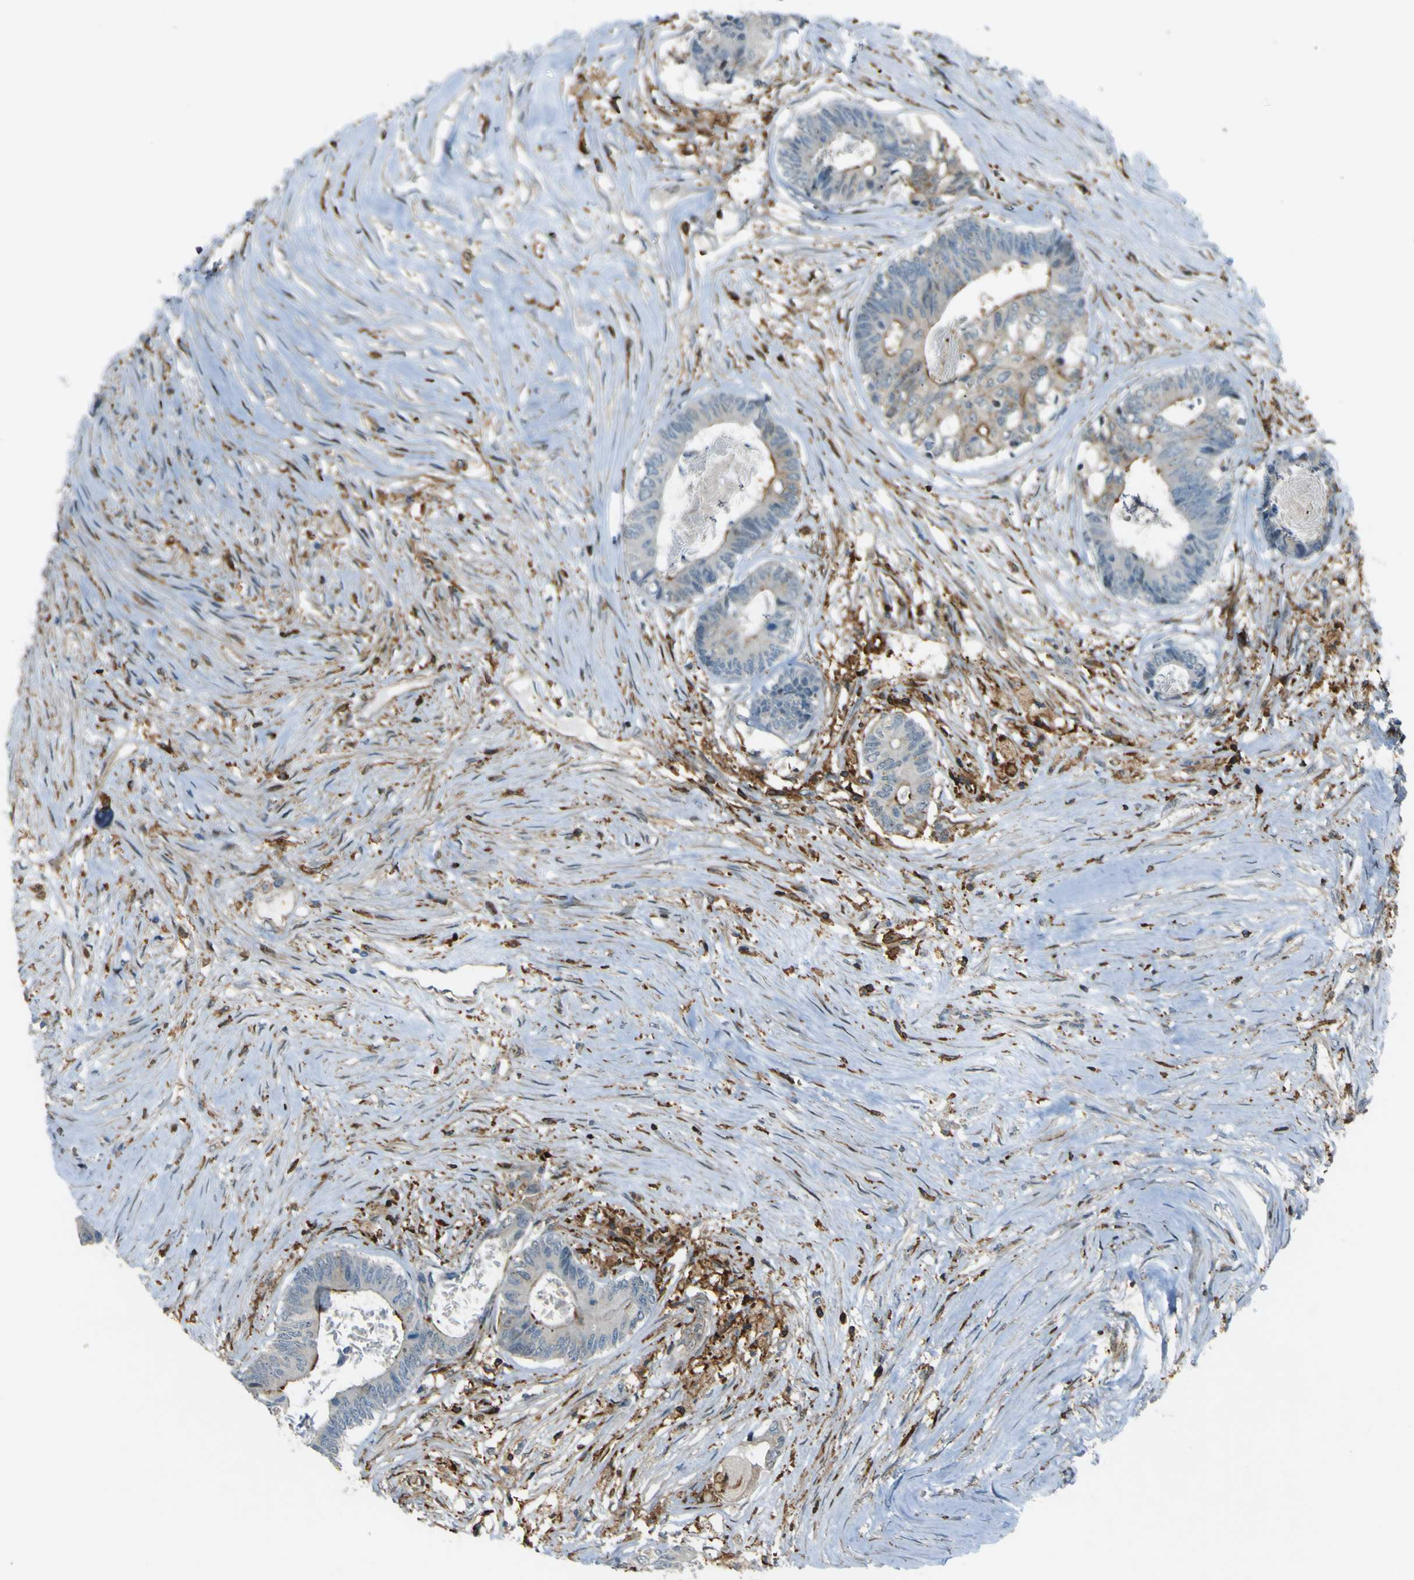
{"staining": {"intensity": "weak", "quantity": "25%-75%", "location": "cytoplasmic/membranous"}, "tissue": "colorectal cancer", "cell_type": "Tumor cells", "image_type": "cancer", "snomed": [{"axis": "morphology", "description": "Adenocarcinoma, NOS"}, {"axis": "topography", "description": "Rectum"}], "caption": "Approximately 25%-75% of tumor cells in adenocarcinoma (colorectal) show weak cytoplasmic/membranous protein expression as visualized by brown immunohistochemical staining.", "gene": "PCDHB5", "patient": {"sex": "male", "age": 63}}